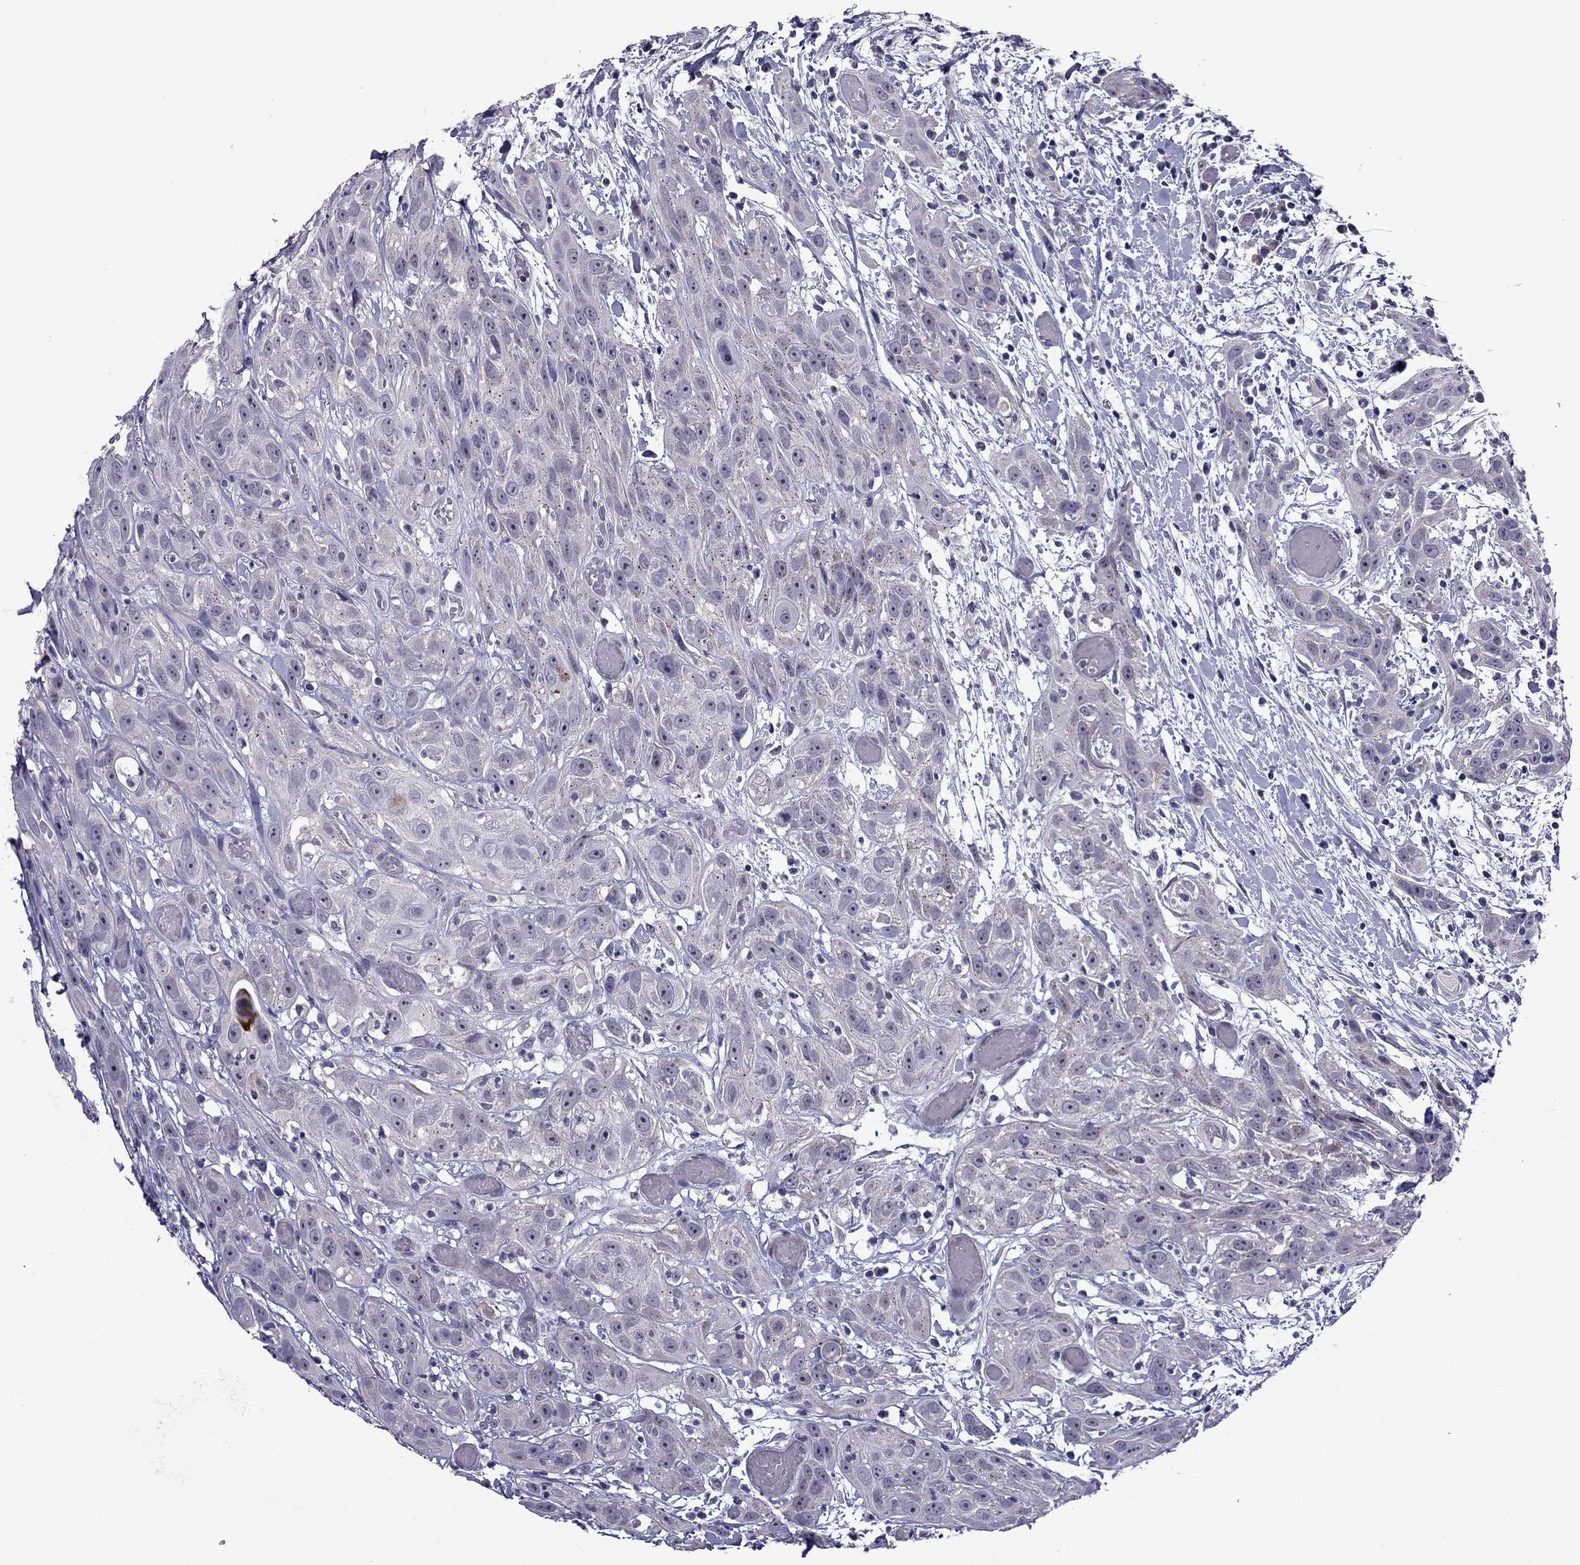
{"staining": {"intensity": "negative", "quantity": "none", "location": "none"}, "tissue": "head and neck cancer", "cell_type": "Tumor cells", "image_type": "cancer", "snomed": [{"axis": "morphology", "description": "Normal tissue, NOS"}, {"axis": "morphology", "description": "Squamous cell carcinoma, NOS"}, {"axis": "topography", "description": "Oral tissue"}, {"axis": "topography", "description": "Salivary gland"}, {"axis": "topography", "description": "Head-Neck"}], "caption": "Immunohistochemistry (IHC) photomicrograph of human head and neck cancer stained for a protein (brown), which demonstrates no positivity in tumor cells.", "gene": "MYBPH", "patient": {"sex": "female", "age": 62}}